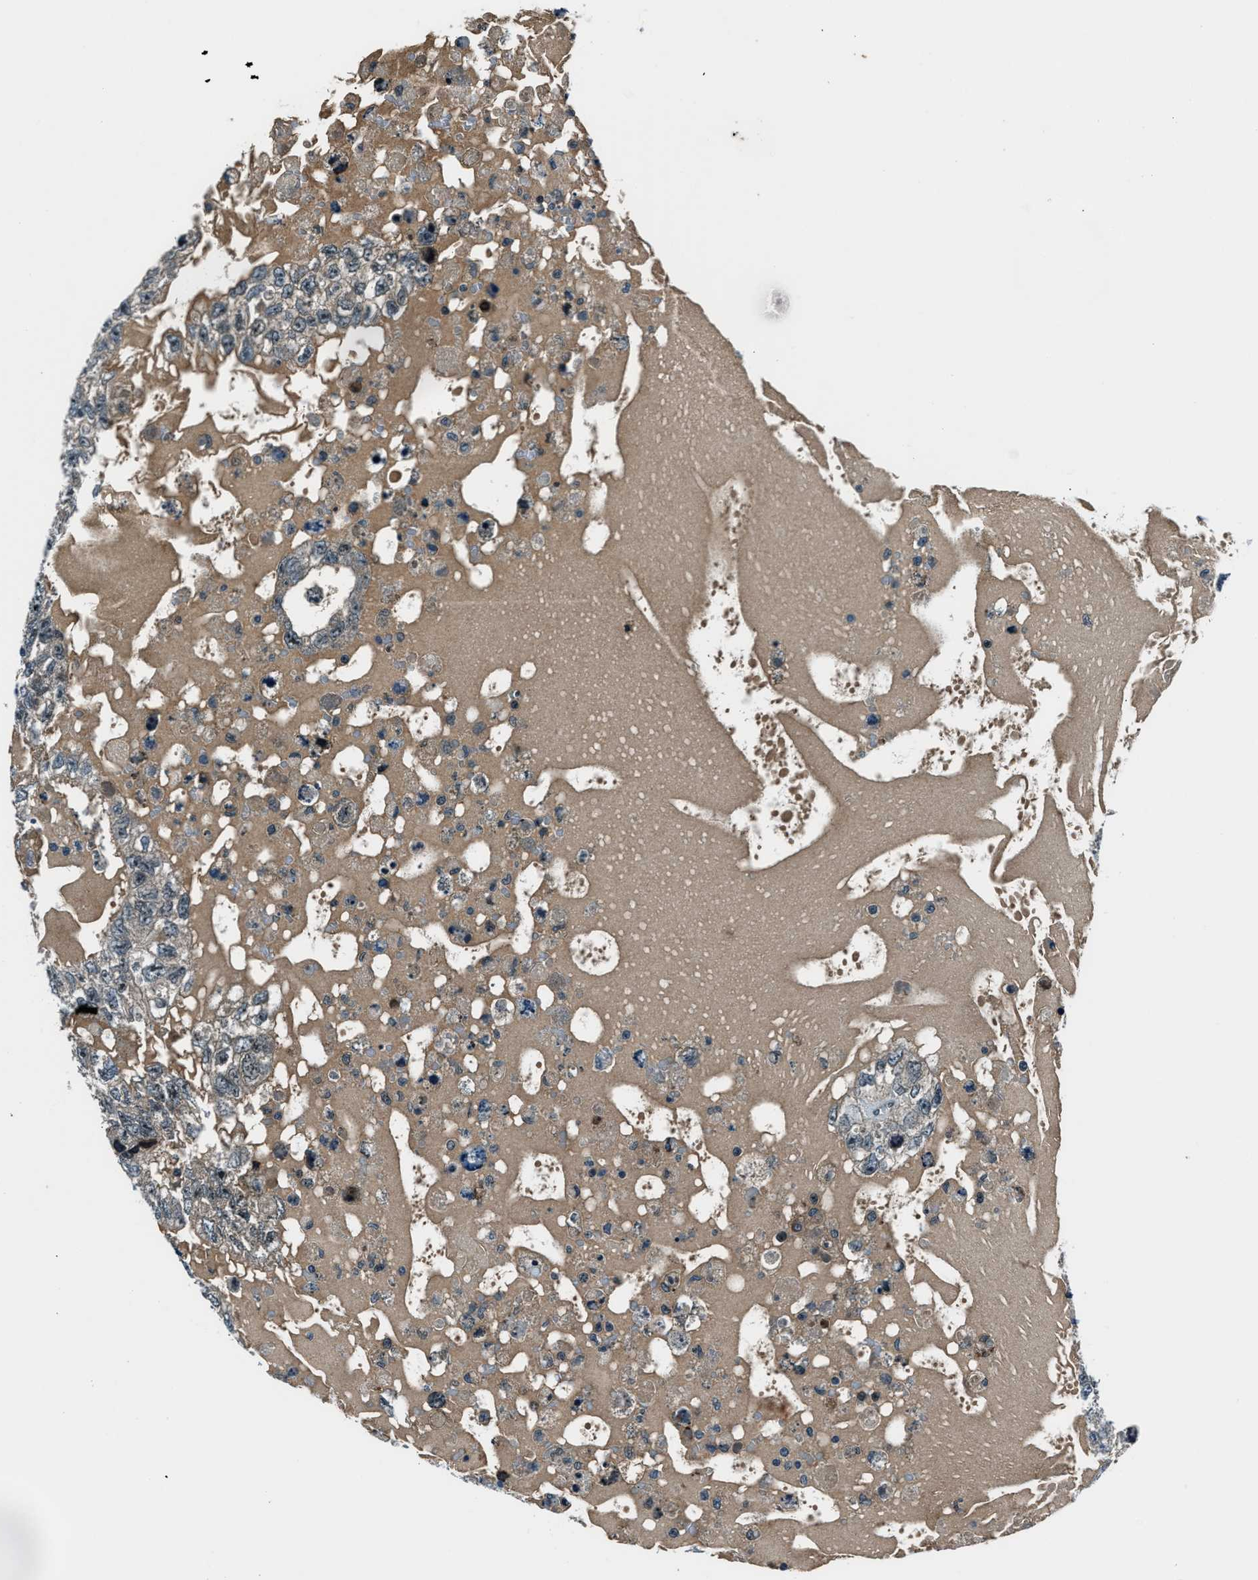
{"staining": {"intensity": "weak", "quantity": "<25%", "location": "cytoplasmic/membranous"}, "tissue": "testis cancer", "cell_type": "Tumor cells", "image_type": "cancer", "snomed": [{"axis": "morphology", "description": "Carcinoma, Embryonal, NOS"}, {"axis": "topography", "description": "Testis"}], "caption": "High magnification brightfield microscopy of testis cancer (embryonal carcinoma) stained with DAB (brown) and counterstained with hematoxylin (blue): tumor cells show no significant positivity.", "gene": "ACTL9", "patient": {"sex": "male", "age": 36}}